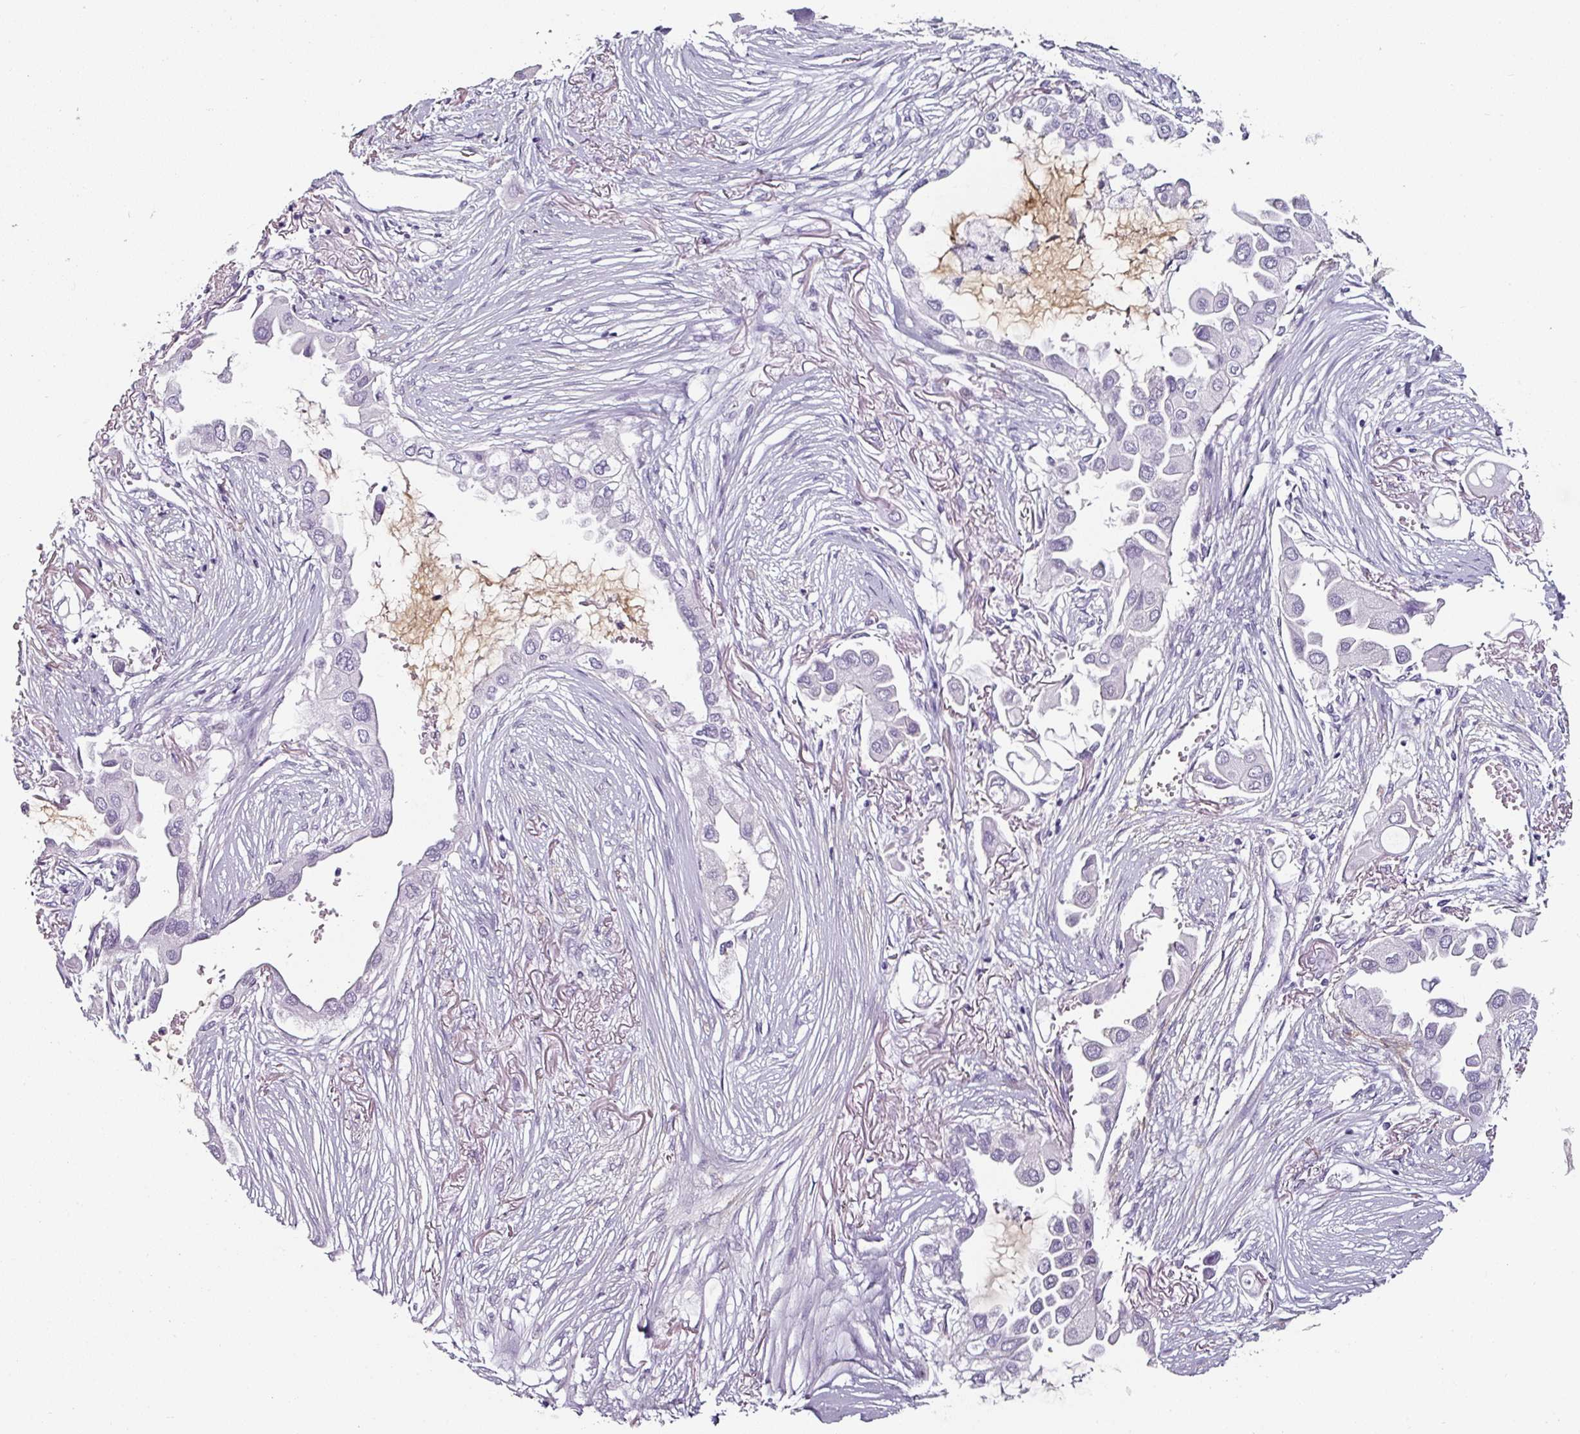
{"staining": {"intensity": "negative", "quantity": "none", "location": "none"}, "tissue": "lung cancer", "cell_type": "Tumor cells", "image_type": "cancer", "snomed": [{"axis": "morphology", "description": "Adenocarcinoma, NOS"}, {"axis": "topography", "description": "Lung"}], "caption": "Tumor cells are negative for brown protein staining in lung adenocarcinoma. The staining was performed using DAB to visualize the protein expression in brown, while the nuclei were stained in blue with hematoxylin (Magnification: 20x).", "gene": "CAP2", "patient": {"sex": "female", "age": 76}}